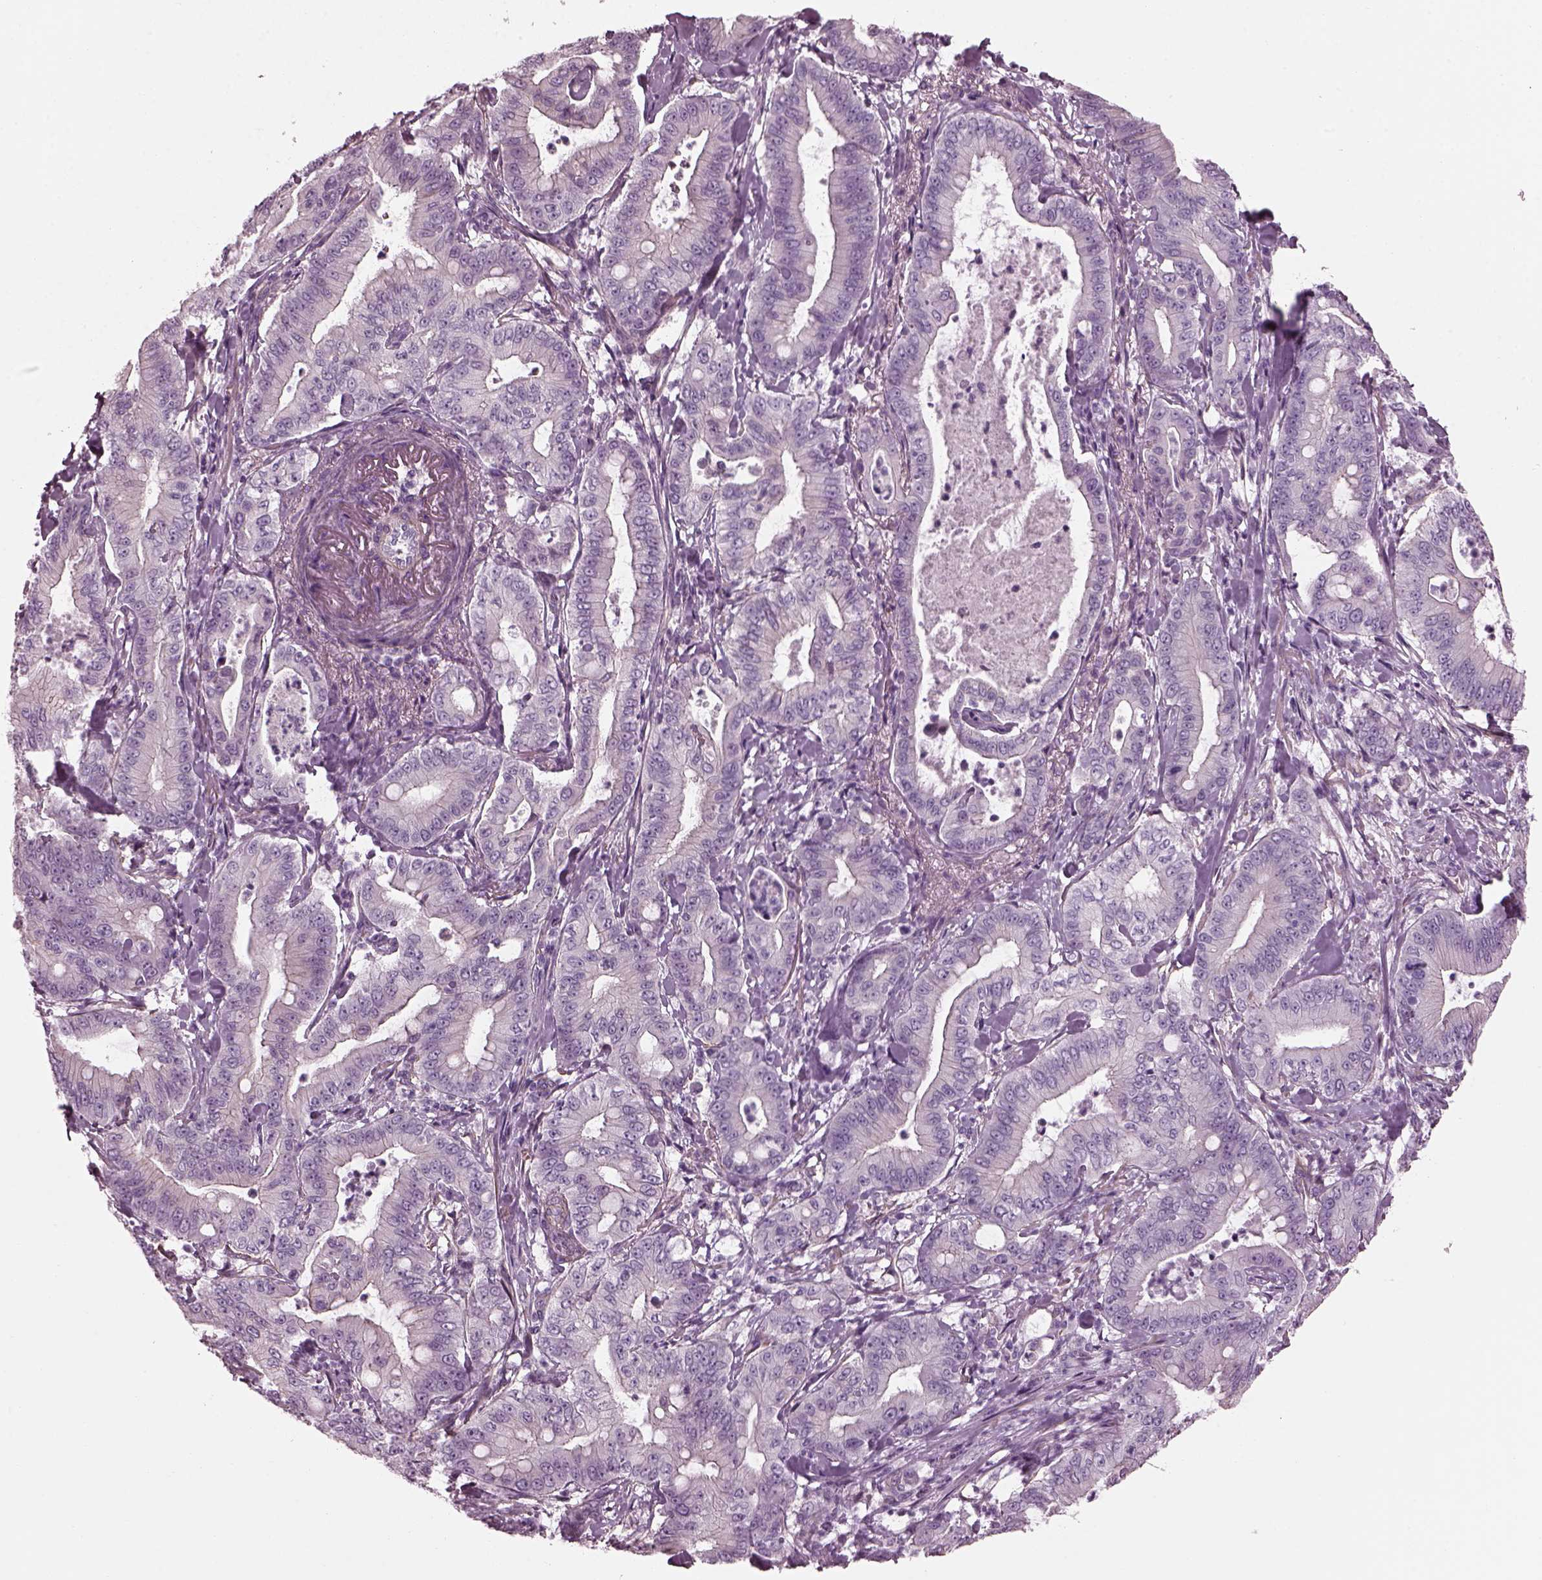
{"staining": {"intensity": "negative", "quantity": "none", "location": "none"}, "tissue": "pancreatic cancer", "cell_type": "Tumor cells", "image_type": "cancer", "snomed": [{"axis": "morphology", "description": "Adenocarcinoma, NOS"}, {"axis": "topography", "description": "Pancreas"}], "caption": "This is a image of immunohistochemistry staining of pancreatic cancer (adenocarcinoma), which shows no positivity in tumor cells.", "gene": "BFSP1", "patient": {"sex": "male", "age": 71}}